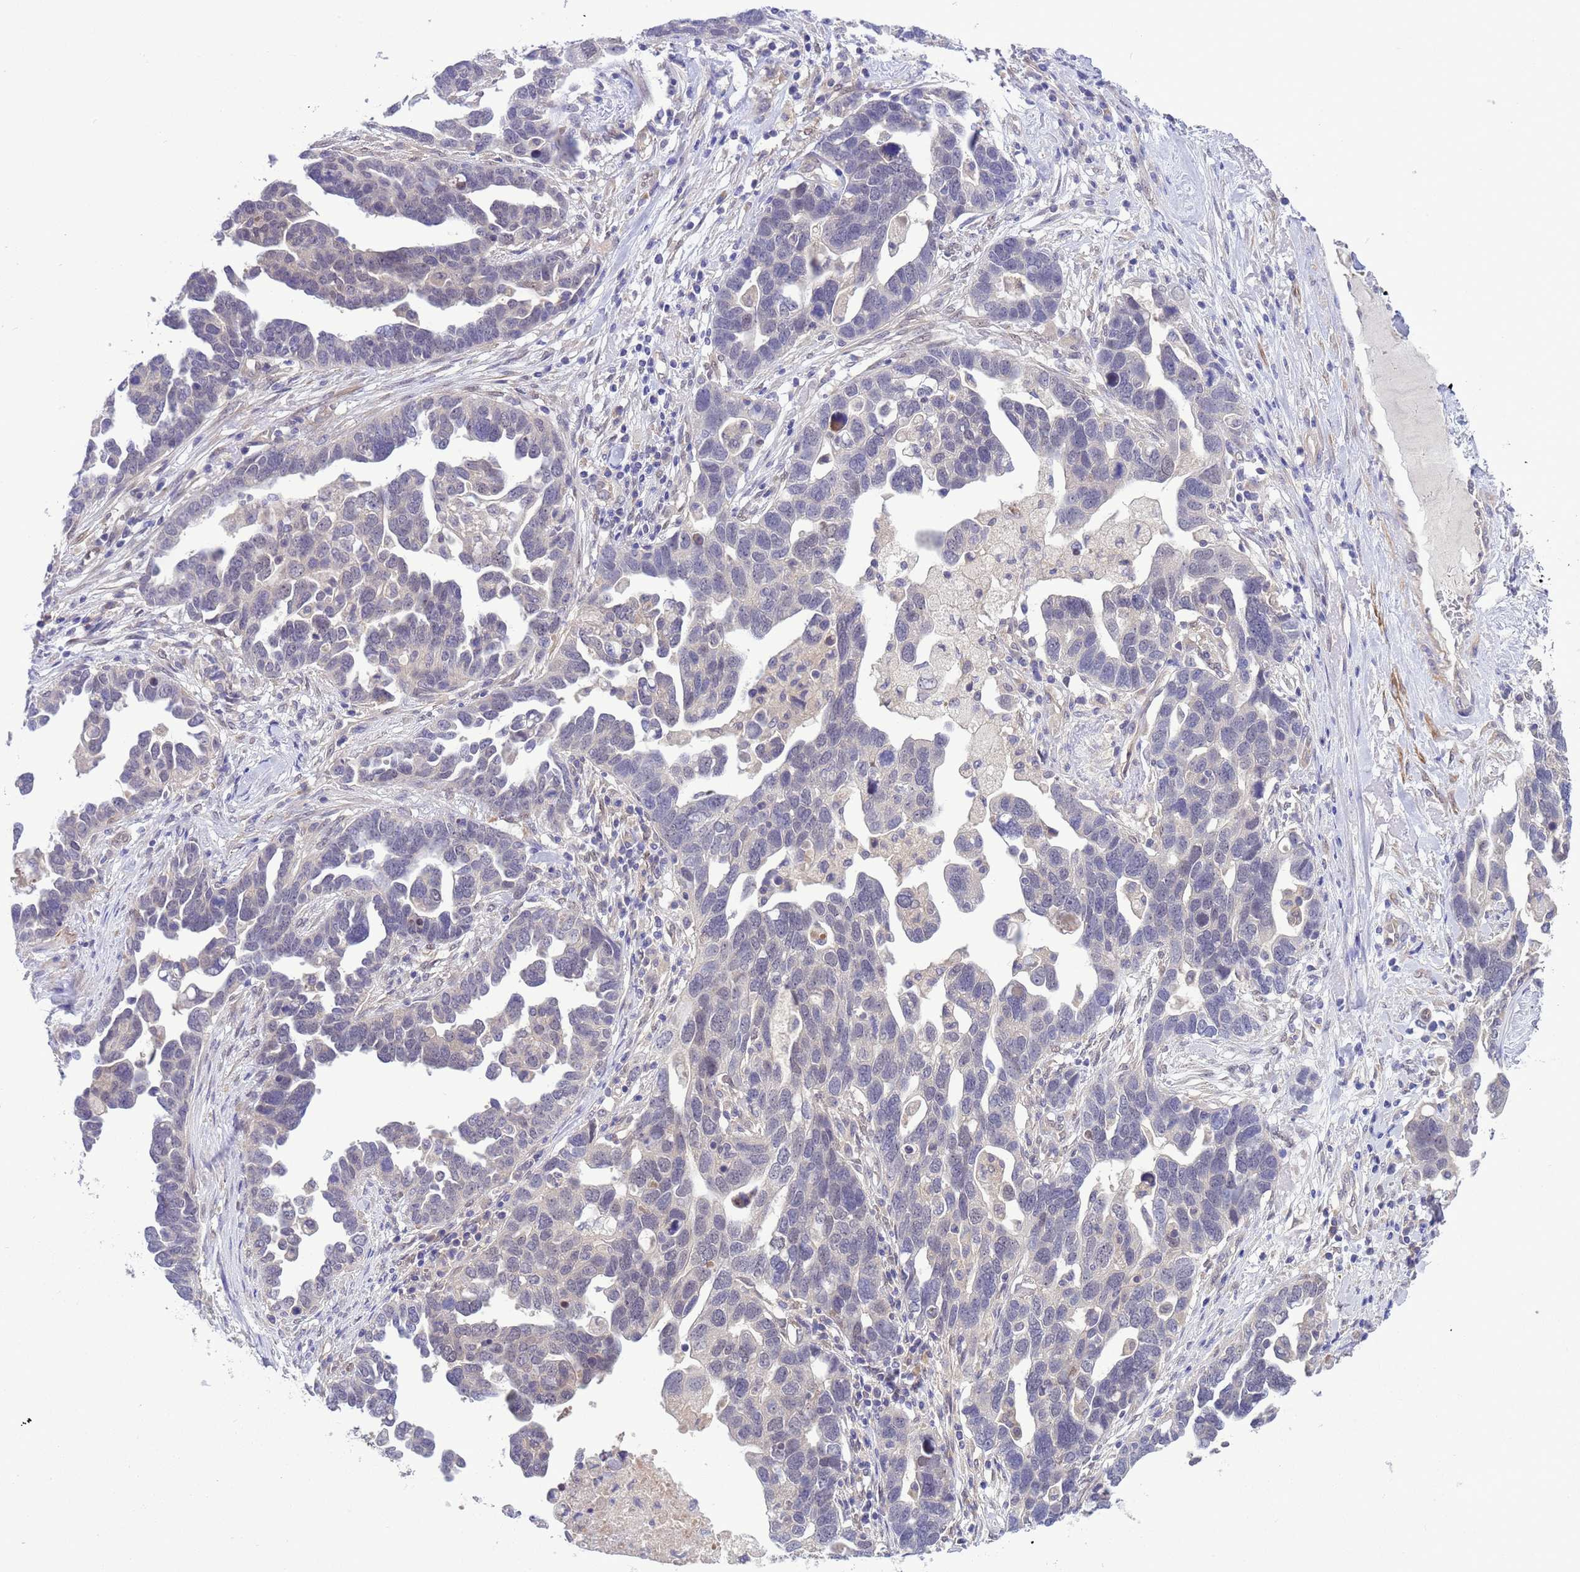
{"staining": {"intensity": "negative", "quantity": "none", "location": "none"}, "tissue": "ovarian cancer", "cell_type": "Tumor cells", "image_type": "cancer", "snomed": [{"axis": "morphology", "description": "Cystadenocarcinoma, serous, NOS"}, {"axis": "topography", "description": "Ovary"}], "caption": "This is an immunohistochemistry (IHC) image of ovarian serous cystadenocarcinoma. There is no expression in tumor cells.", "gene": "ZNF461", "patient": {"sex": "female", "age": 54}}